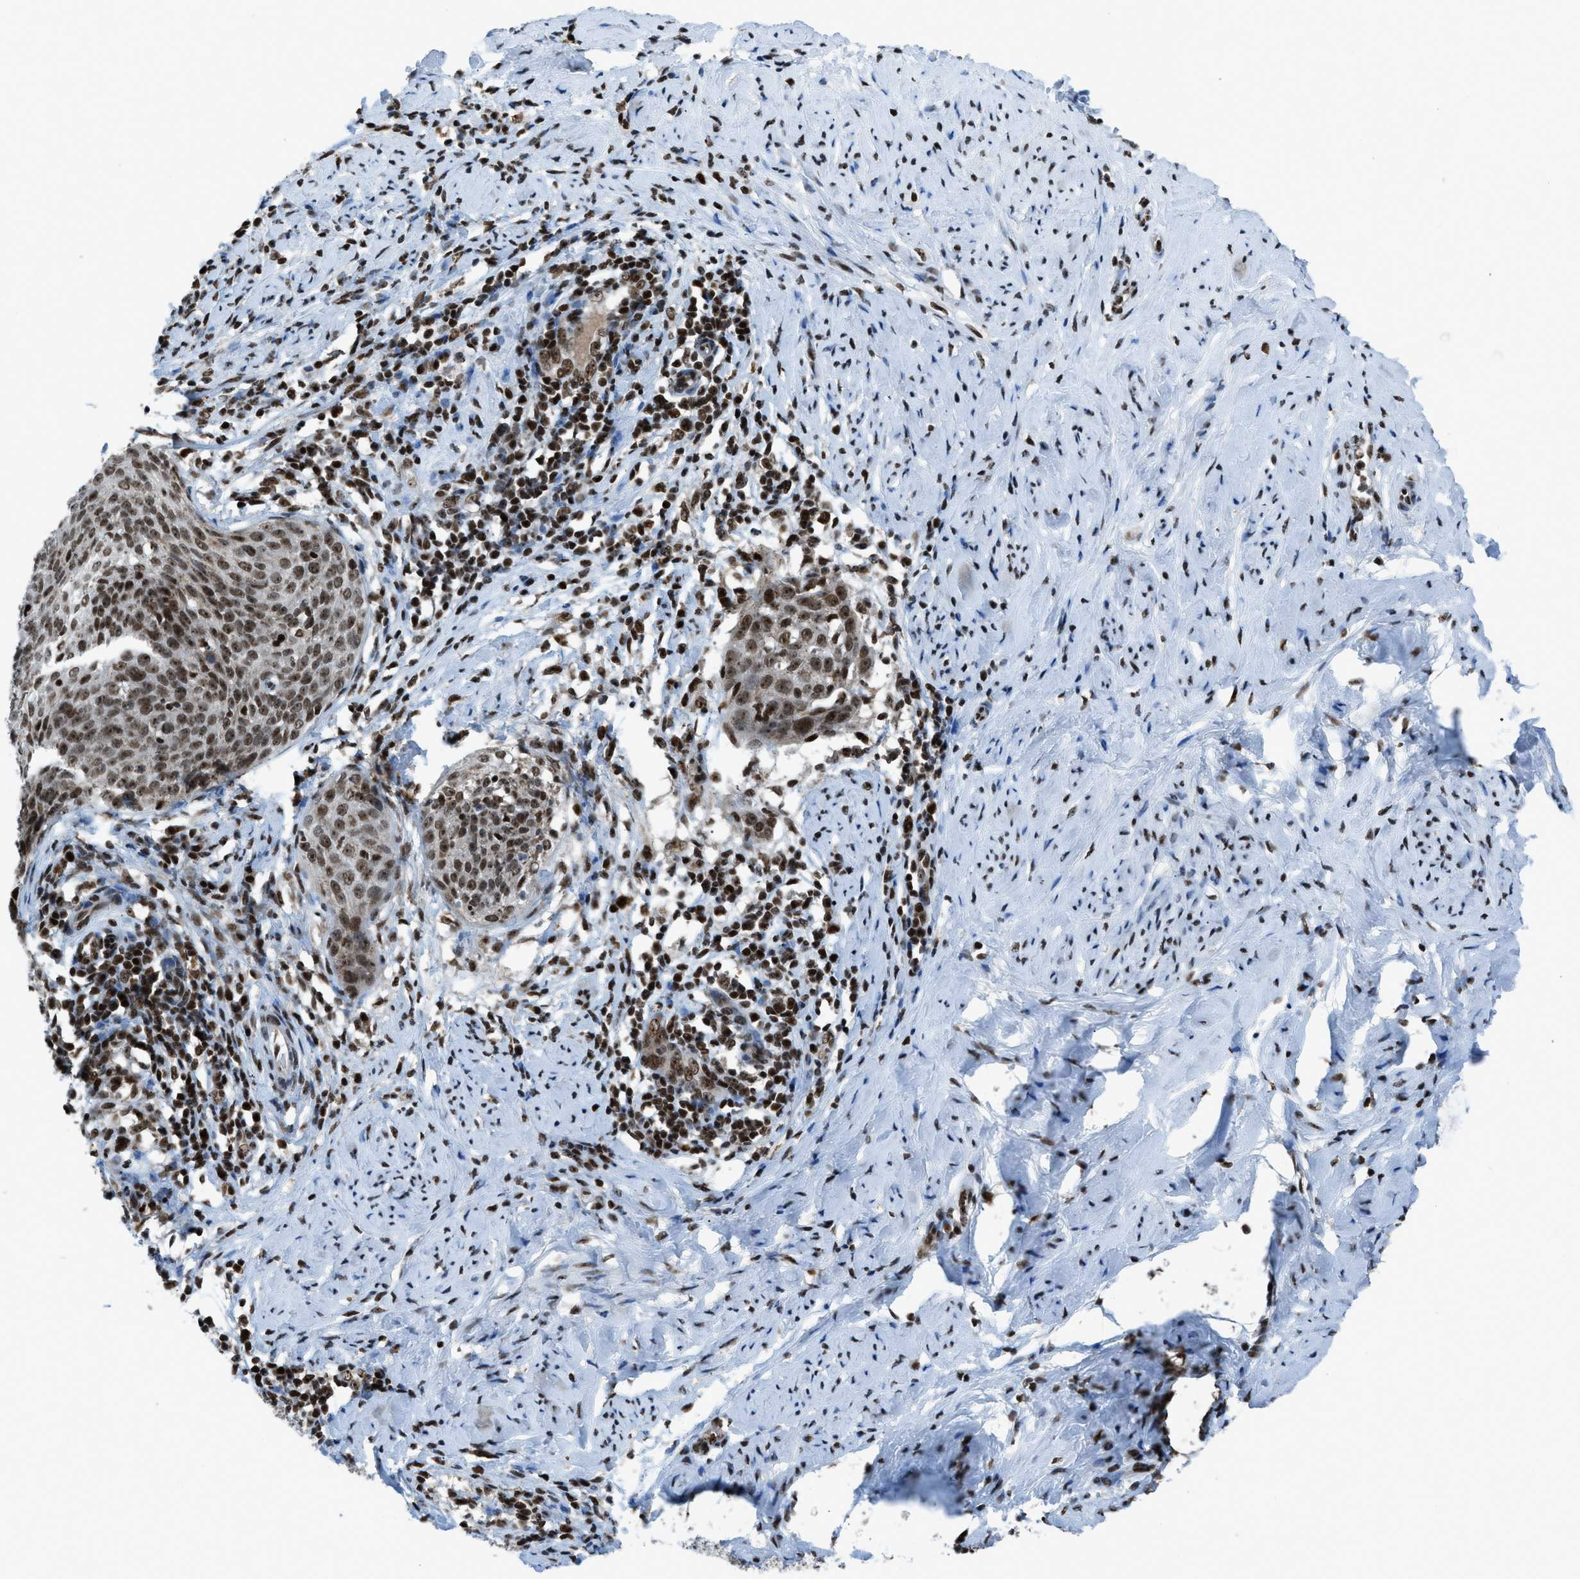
{"staining": {"intensity": "strong", "quantity": ">75%", "location": "nuclear"}, "tissue": "cervical cancer", "cell_type": "Tumor cells", "image_type": "cancer", "snomed": [{"axis": "morphology", "description": "Squamous cell carcinoma, NOS"}, {"axis": "topography", "description": "Cervix"}], "caption": "Protein expression analysis of cervical squamous cell carcinoma displays strong nuclear positivity in approximately >75% of tumor cells. The staining was performed using DAB, with brown indicating positive protein expression. Nuclei are stained blue with hematoxylin.", "gene": "RAD51B", "patient": {"sex": "female", "age": 51}}